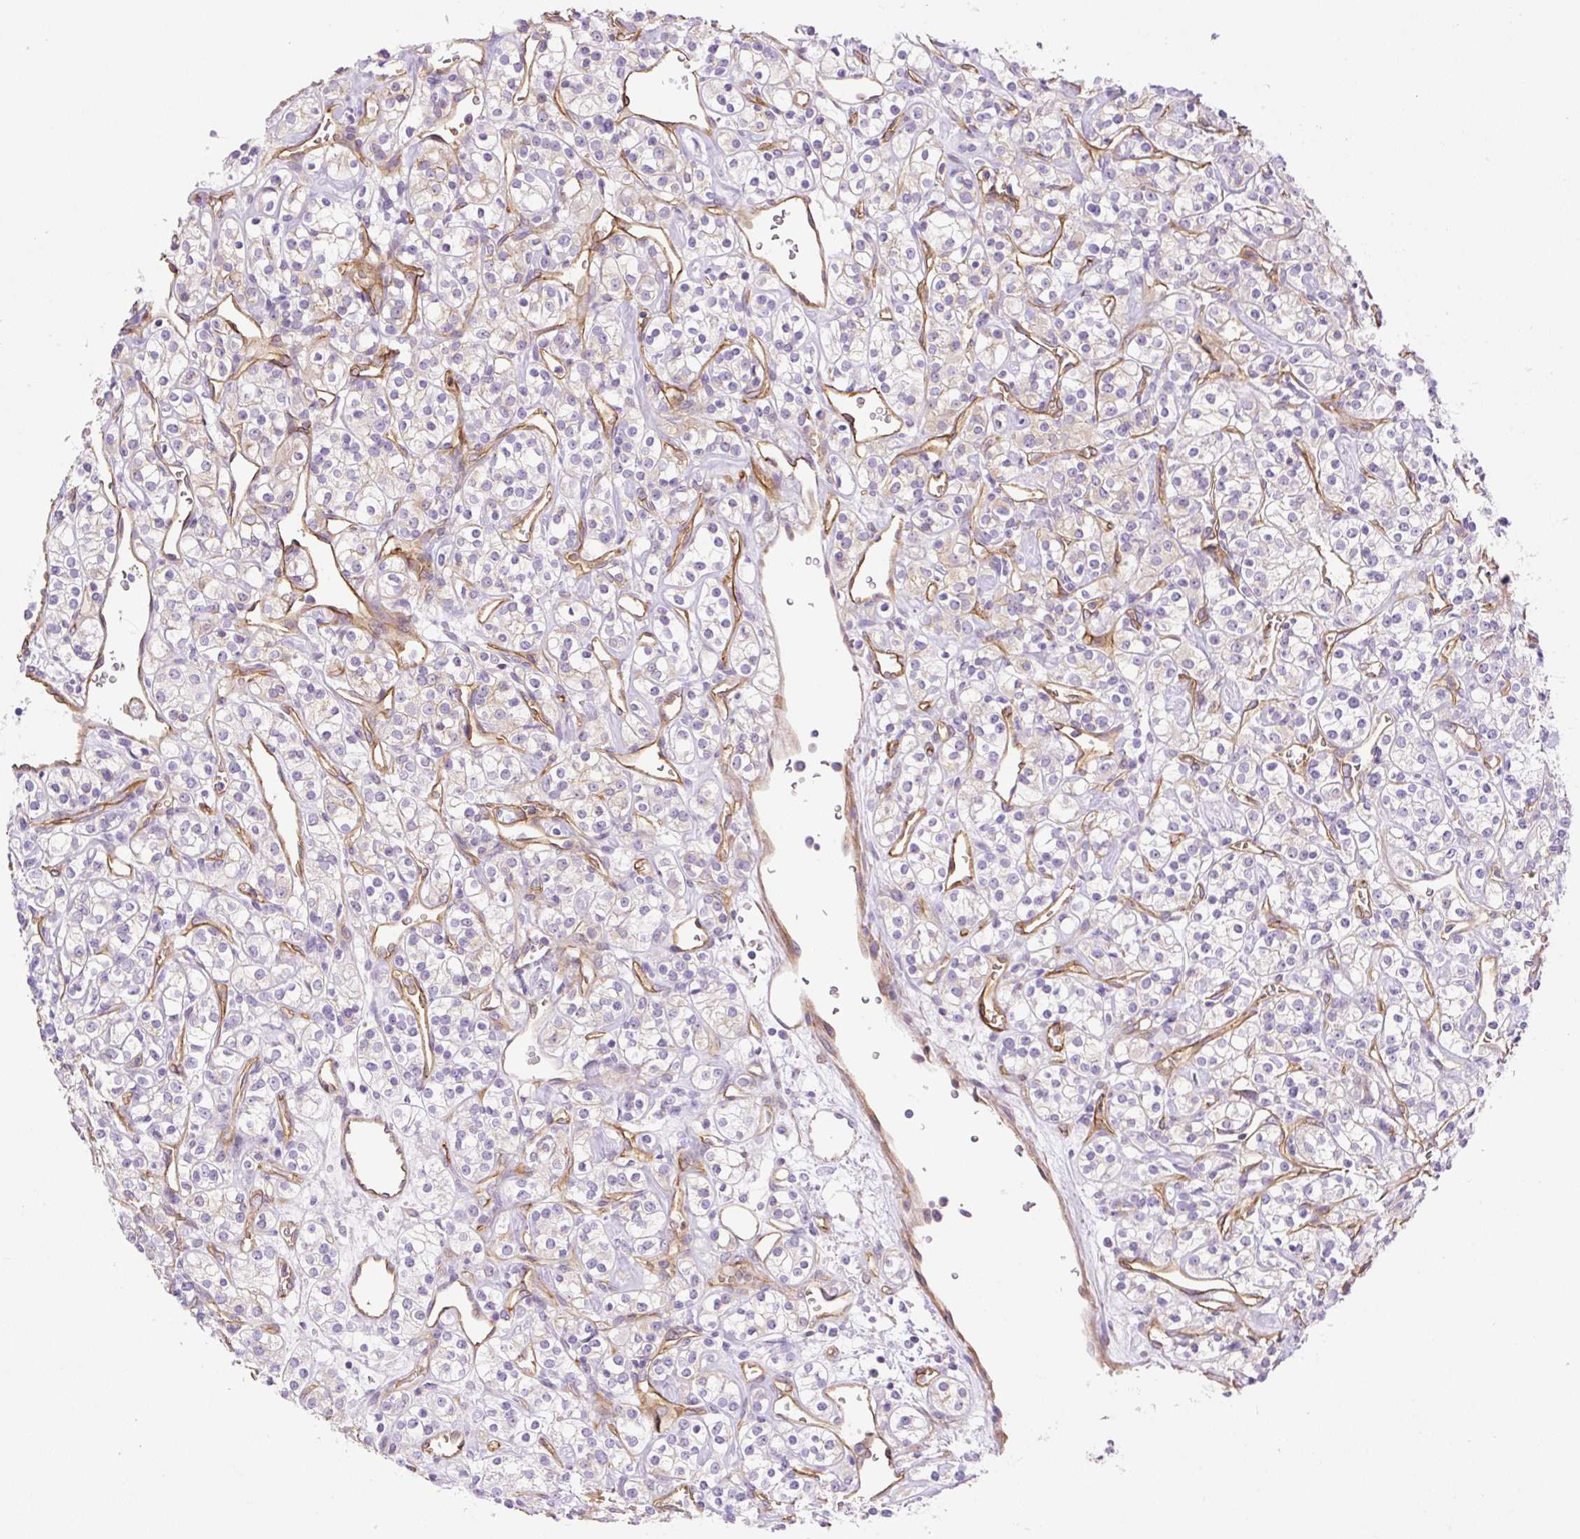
{"staining": {"intensity": "negative", "quantity": "none", "location": "none"}, "tissue": "renal cancer", "cell_type": "Tumor cells", "image_type": "cancer", "snomed": [{"axis": "morphology", "description": "Adenocarcinoma, NOS"}, {"axis": "topography", "description": "Kidney"}], "caption": "Immunohistochemistry (IHC) micrograph of neoplastic tissue: renal cancer stained with DAB demonstrates no significant protein positivity in tumor cells.", "gene": "EHD3", "patient": {"sex": "male", "age": 77}}